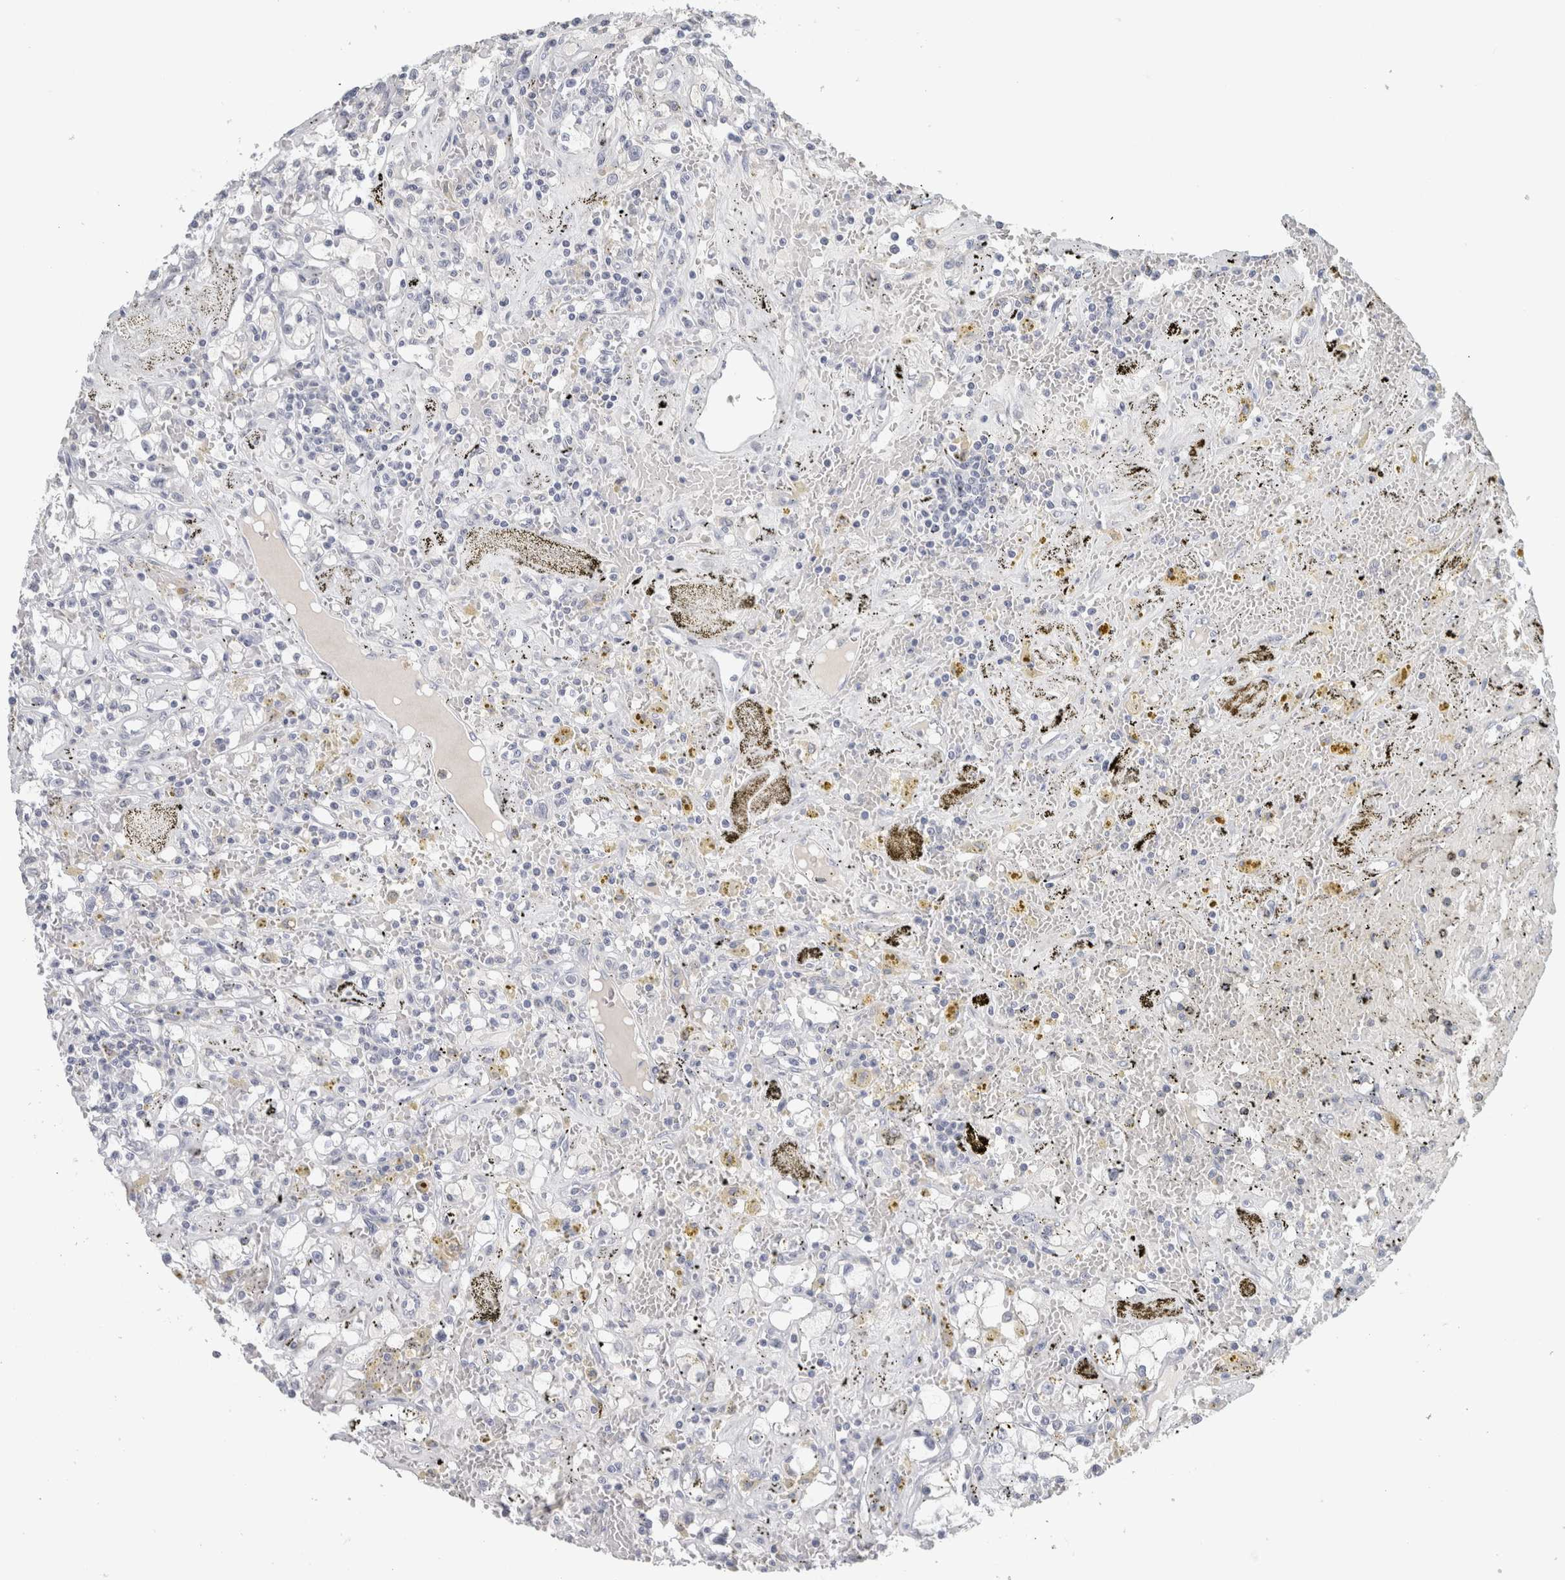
{"staining": {"intensity": "negative", "quantity": "none", "location": "none"}, "tissue": "renal cancer", "cell_type": "Tumor cells", "image_type": "cancer", "snomed": [{"axis": "morphology", "description": "Adenocarcinoma, NOS"}, {"axis": "topography", "description": "Kidney"}], "caption": "Image shows no significant protein staining in tumor cells of renal cancer (adenocarcinoma).", "gene": "TSPAN8", "patient": {"sex": "male", "age": 56}}